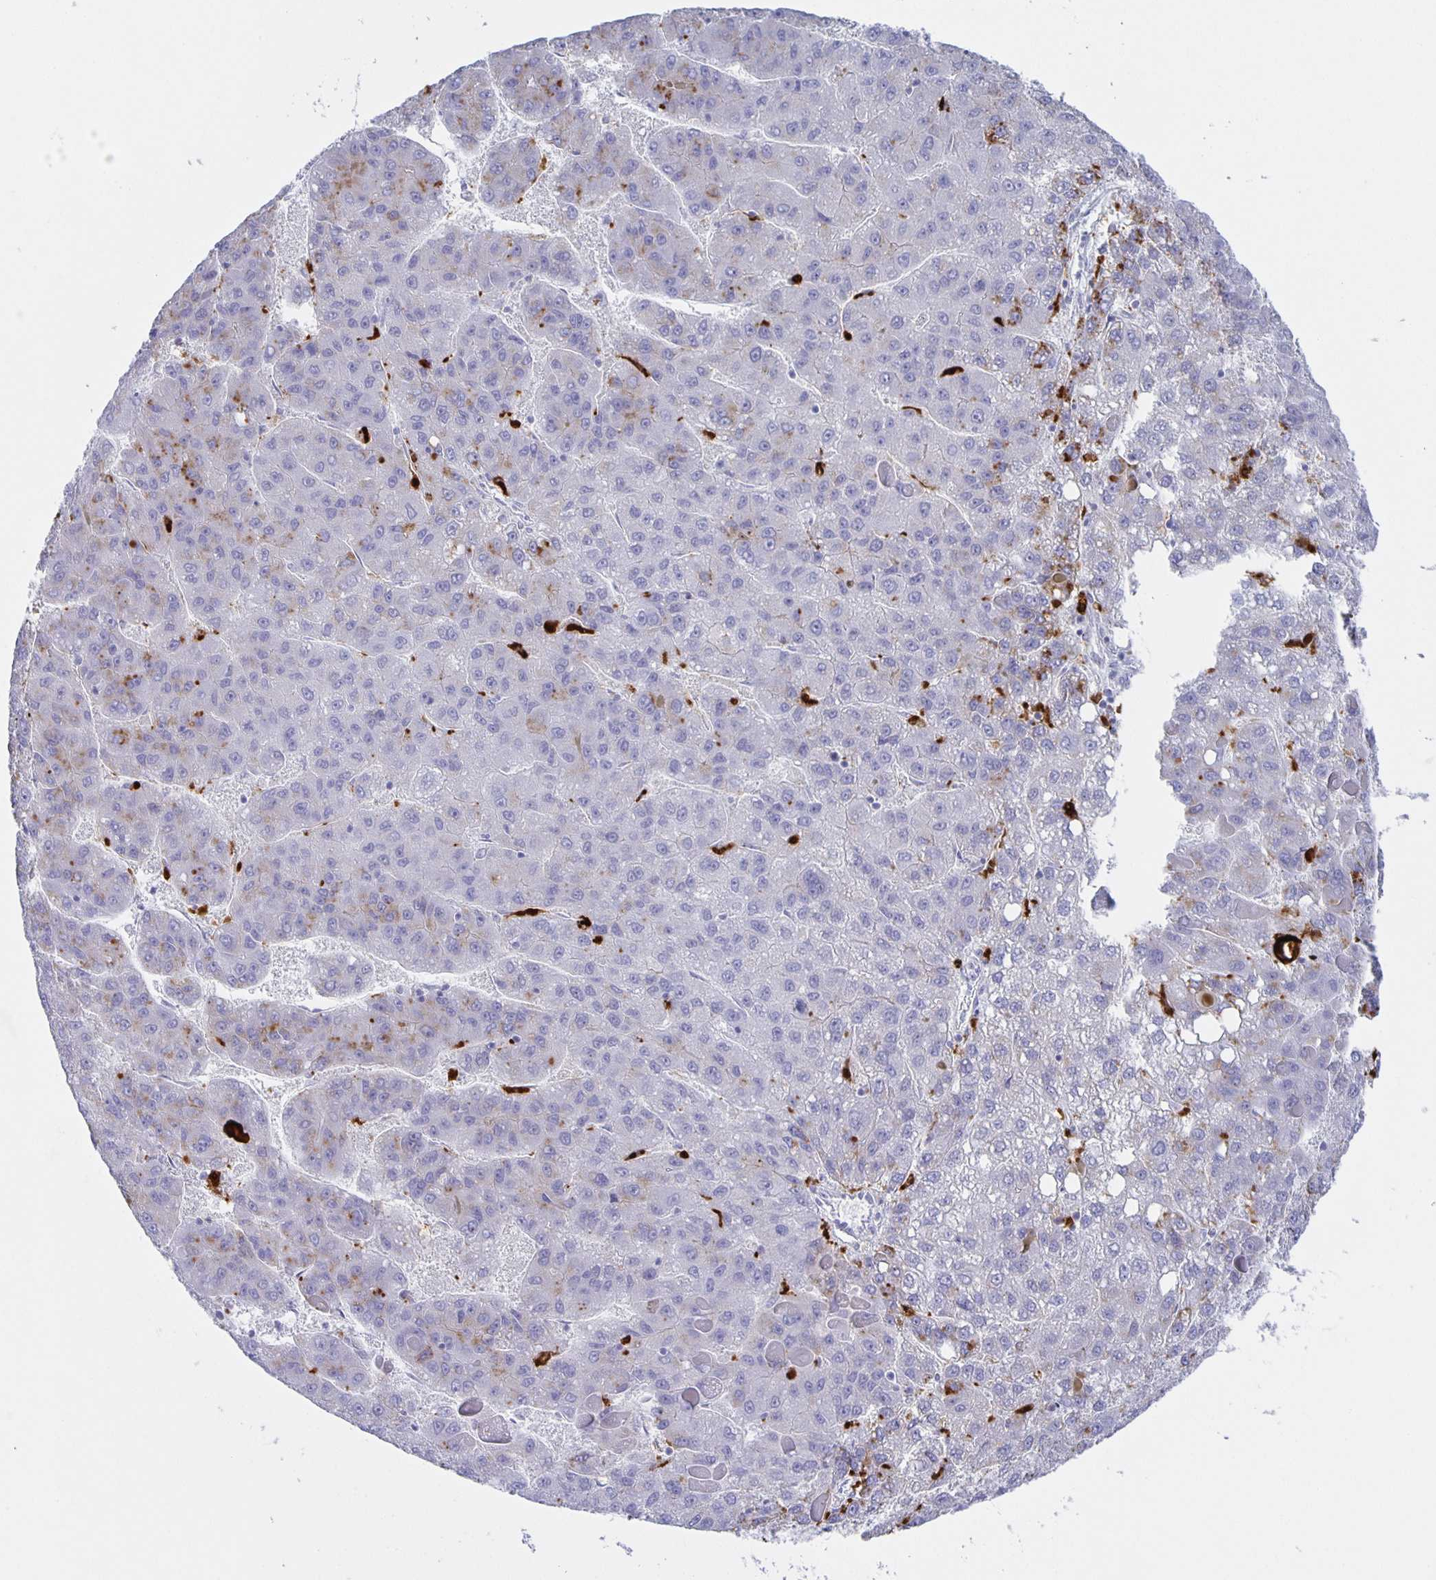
{"staining": {"intensity": "weak", "quantity": "<25%", "location": "cytoplasmic/membranous"}, "tissue": "liver cancer", "cell_type": "Tumor cells", "image_type": "cancer", "snomed": [{"axis": "morphology", "description": "Carcinoma, Hepatocellular, NOS"}, {"axis": "topography", "description": "Liver"}], "caption": "The photomicrograph shows no staining of tumor cells in liver hepatocellular carcinoma.", "gene": "LIPA", "patient": {"sex": "female", "age": 82}}